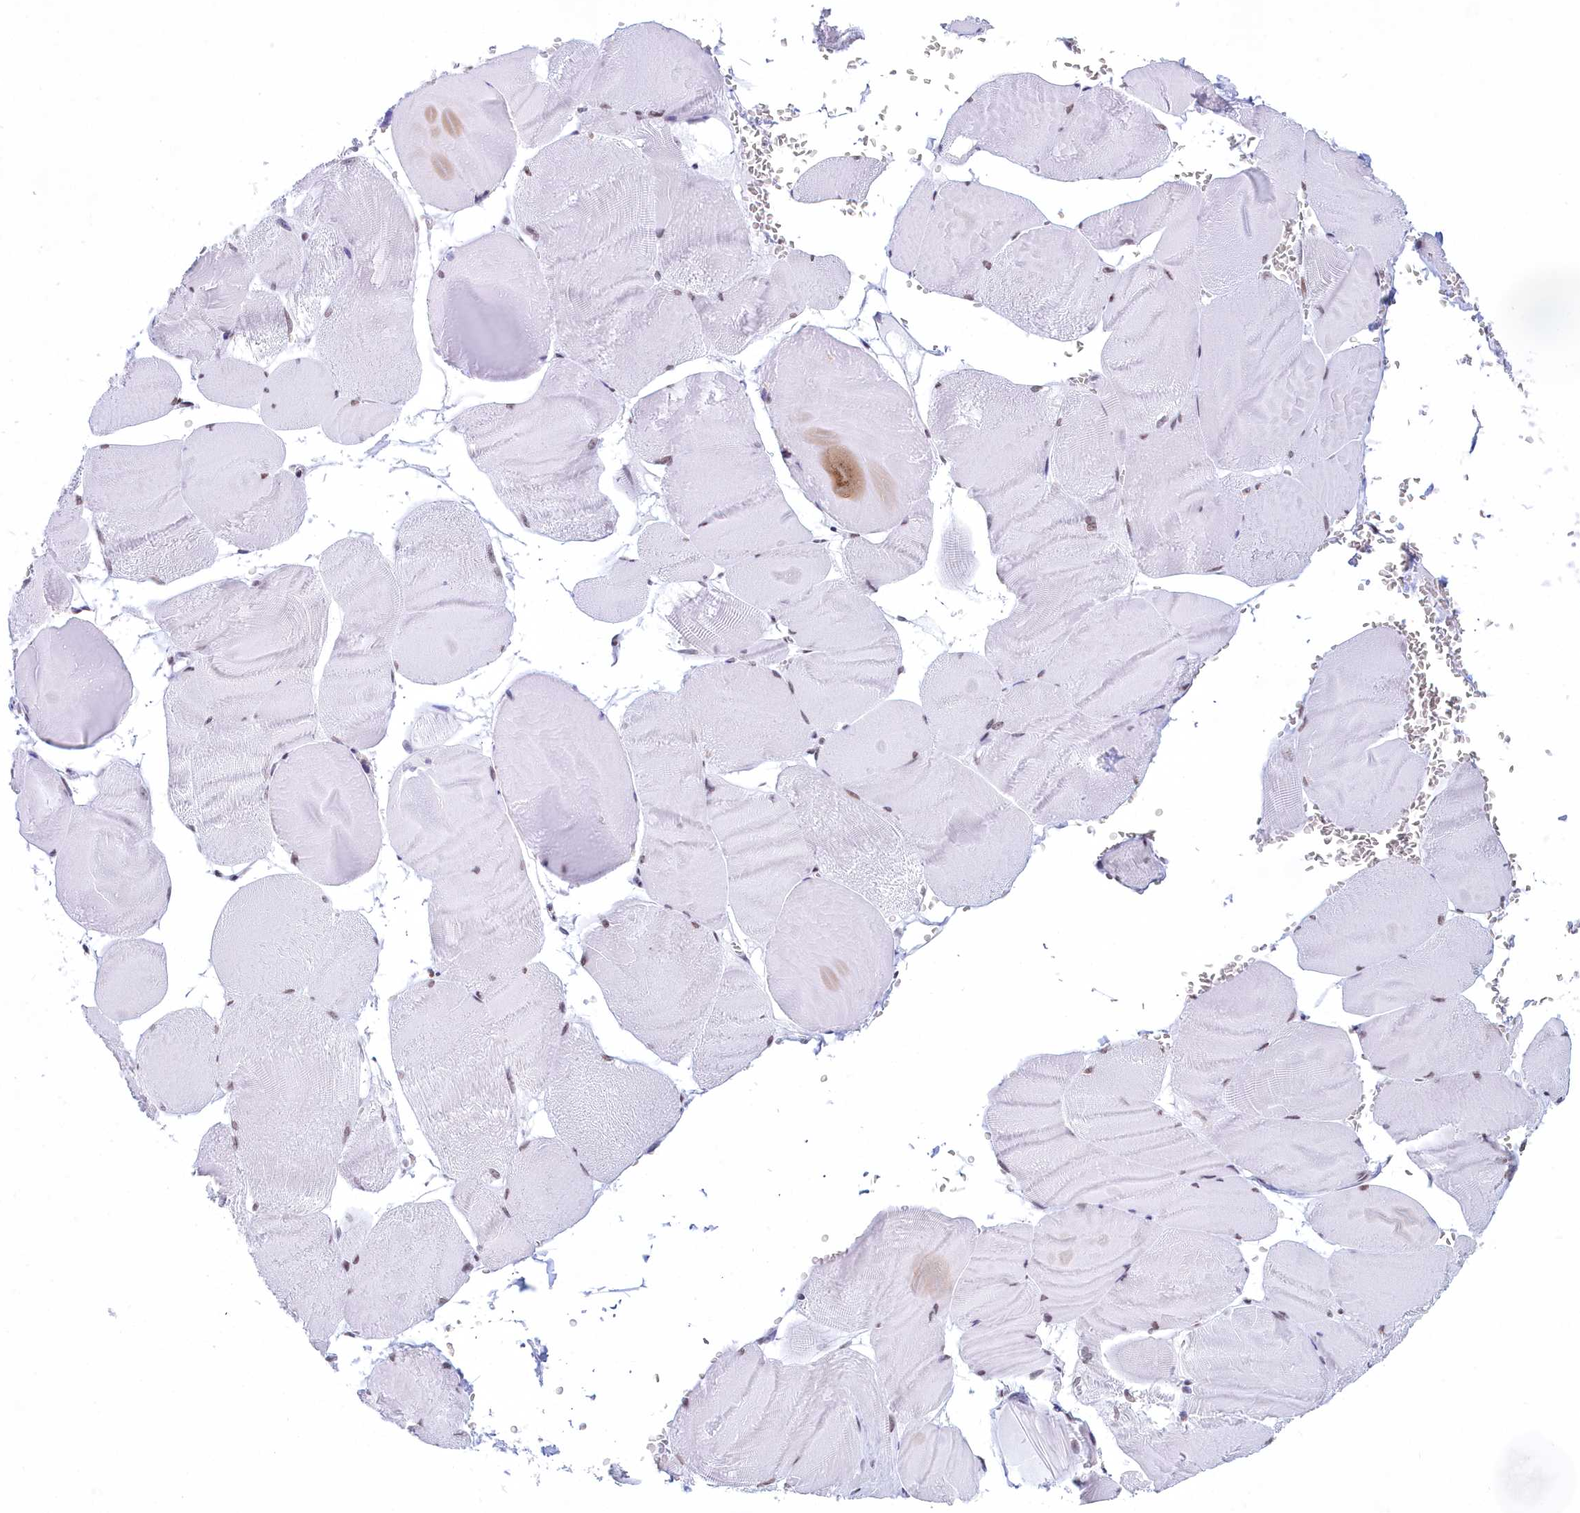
{"staining": {"intensity": "weak", "quantity": "25%-75%", "location": "nuclear"}, "tissue": "skeletal muscle", "cell_type": "Myocytes", "image_type": "normal", "snomed": [{"axis": "morphology", "description": "Normal tissue, NOS"}, {"axis": "morphology", "description": "Basal cell carcinoma"}, {"axis": "topography", "description": "Skeletal muscle"}], "caption": "An immunohistochemistry (IHC) micrograph of normal tissue is shown. Protein staining in brown shows weak nuclear positivity in skeletal muscle within myocytes.", "gene": "CDC26", "patient": {"sex": "female", "age": 64}}